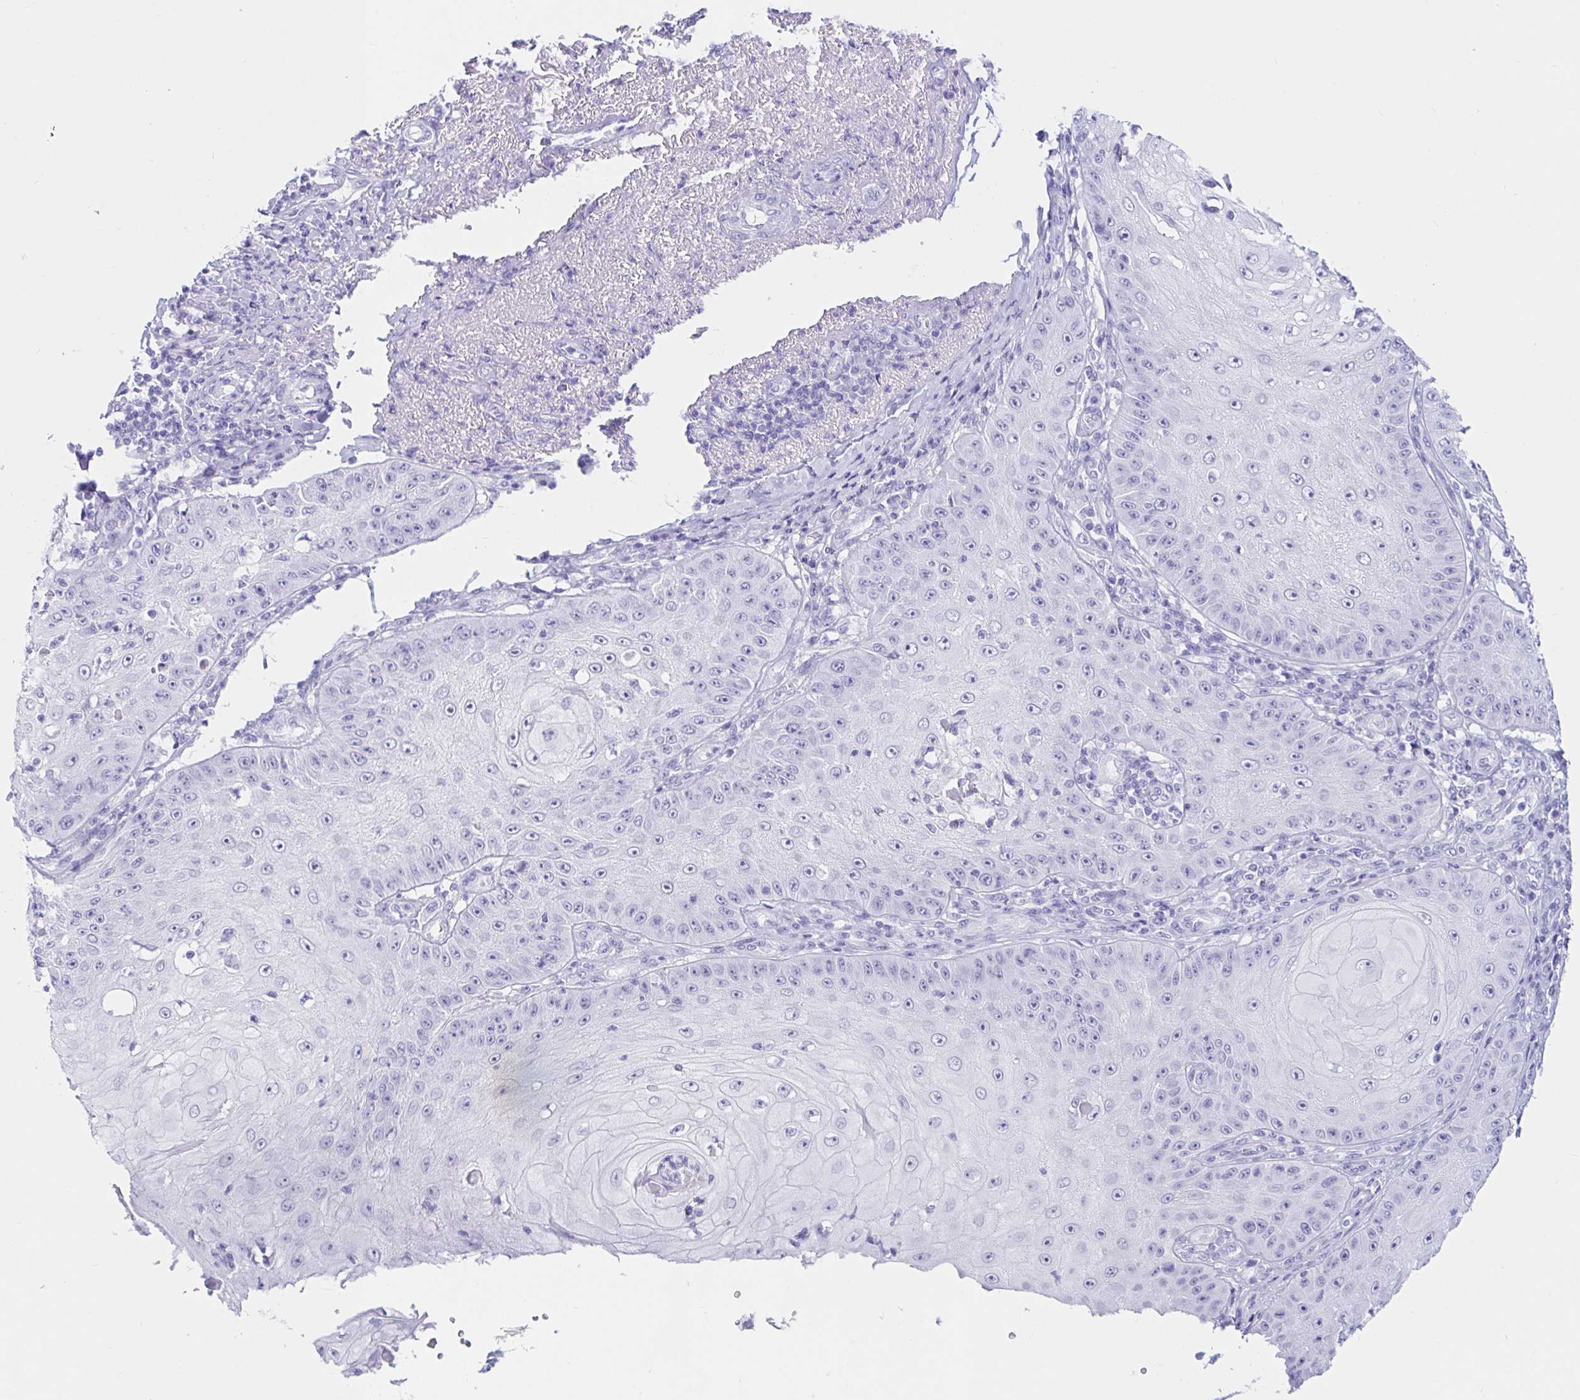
{"staining": {"intensity": "negative", "quantity": "none", "location": "none"}, "tissue": "skin cancer", "cell_type": "Tumor cells", "image_type": "cancer", "snomed": [{"axis": "morphology", "description": "Squamous cell carcinoma, NOS"}, {"axis": "topography", "description": "Skin"}], "caption": "Micrograph shows no significant protein positivity in tumor cells of skin cancer.", "gene": "OR6T1", "patient": {"sex": "male", "age": 70}}